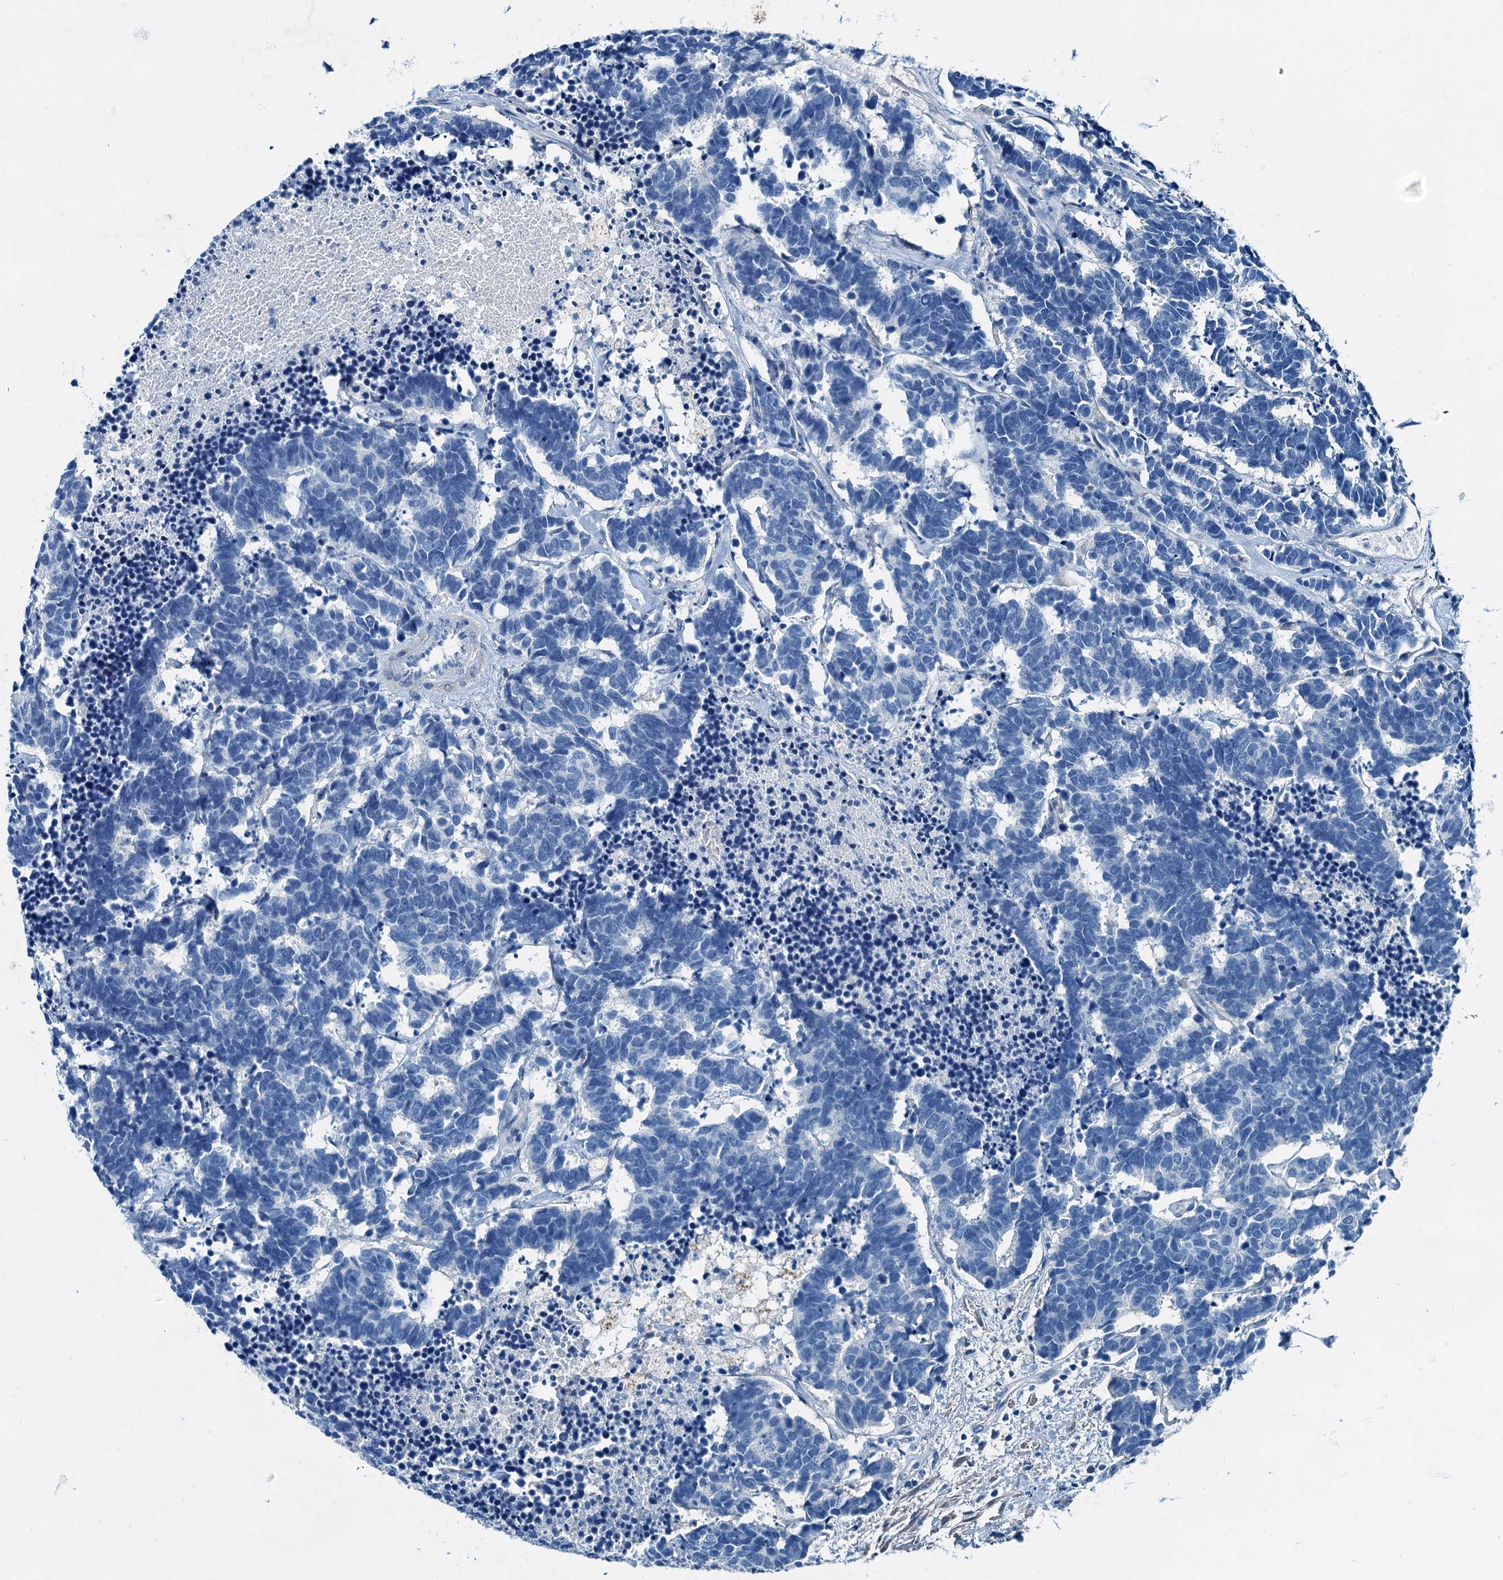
{"staining": {"intensity": "negative", "quantity": "none", "location": "none"}, "tissue": "carcinoid", "cell_type": "Tumor cells", "image_type": "cancer", "snomed": [{"axis": "morphology", "description": "Carcinoma, NOS"}, {"axis": "morphology", "description": "Carcinoid, malignant, NOS"}, {"axis": "topography", "description": "Urinary bladder"}], "caption": "A photomicrograph of human carcinoma is negative for staining in tumor cells.", "gene": "RAB3IL1", "patient": {"sex": "male", "age": 57}}